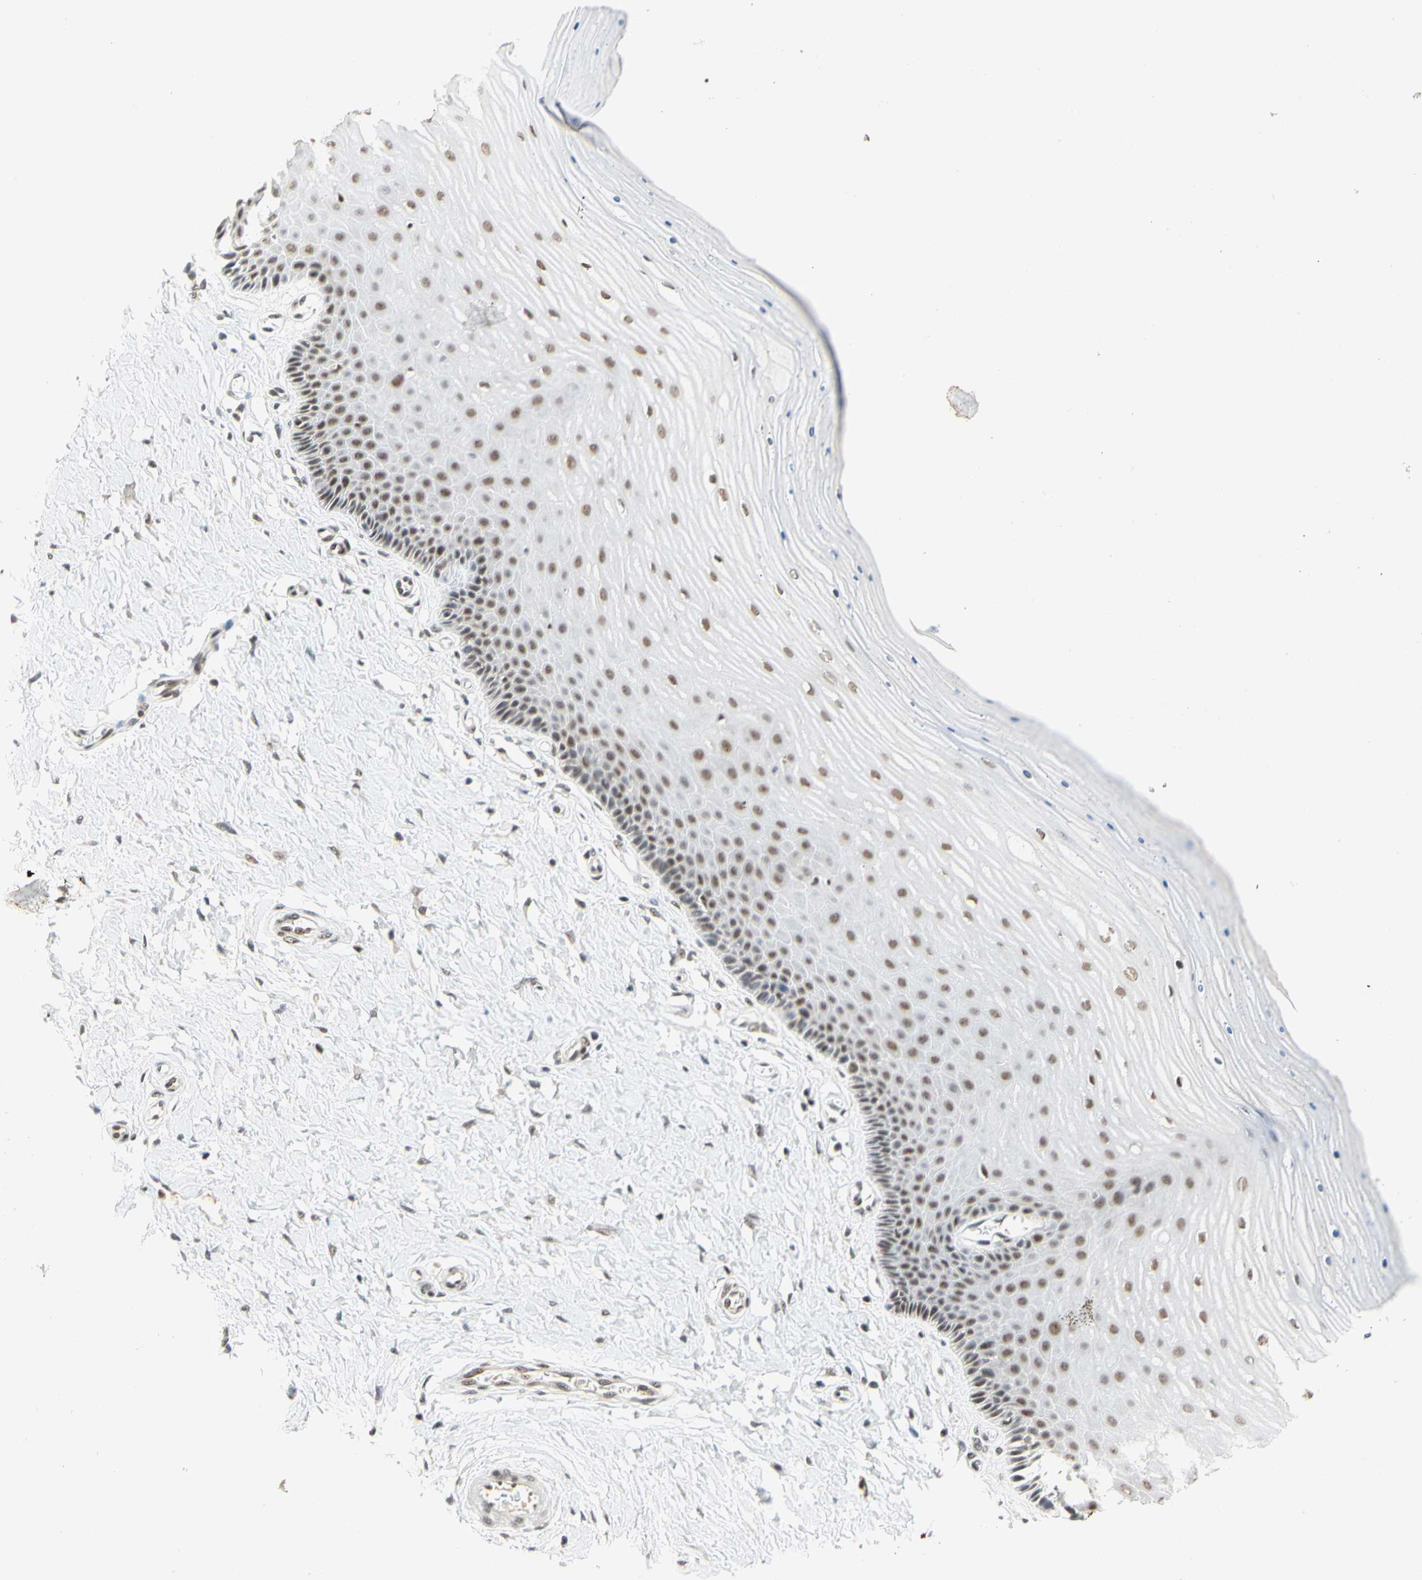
{"staining": {"intensity": "strong", "quantity": ">75%", "location": "nuclear"}, "tissue": "cervix", "cell_type": "Glandular cells", "image_type": "normal", "snomed": [{"axis": "morphology", "description": "Normal tissue, NOS"}, {"axis": "topography", "description": "Cervix"}], "caption": "This is a histology image of immunohistochemistry (IHC) staining of normal cervix, which shows strong positivity in the nuclear of glandular cells.", "gene": "ZSCAN16", "patient": {"sex": "female", "age": 55}}